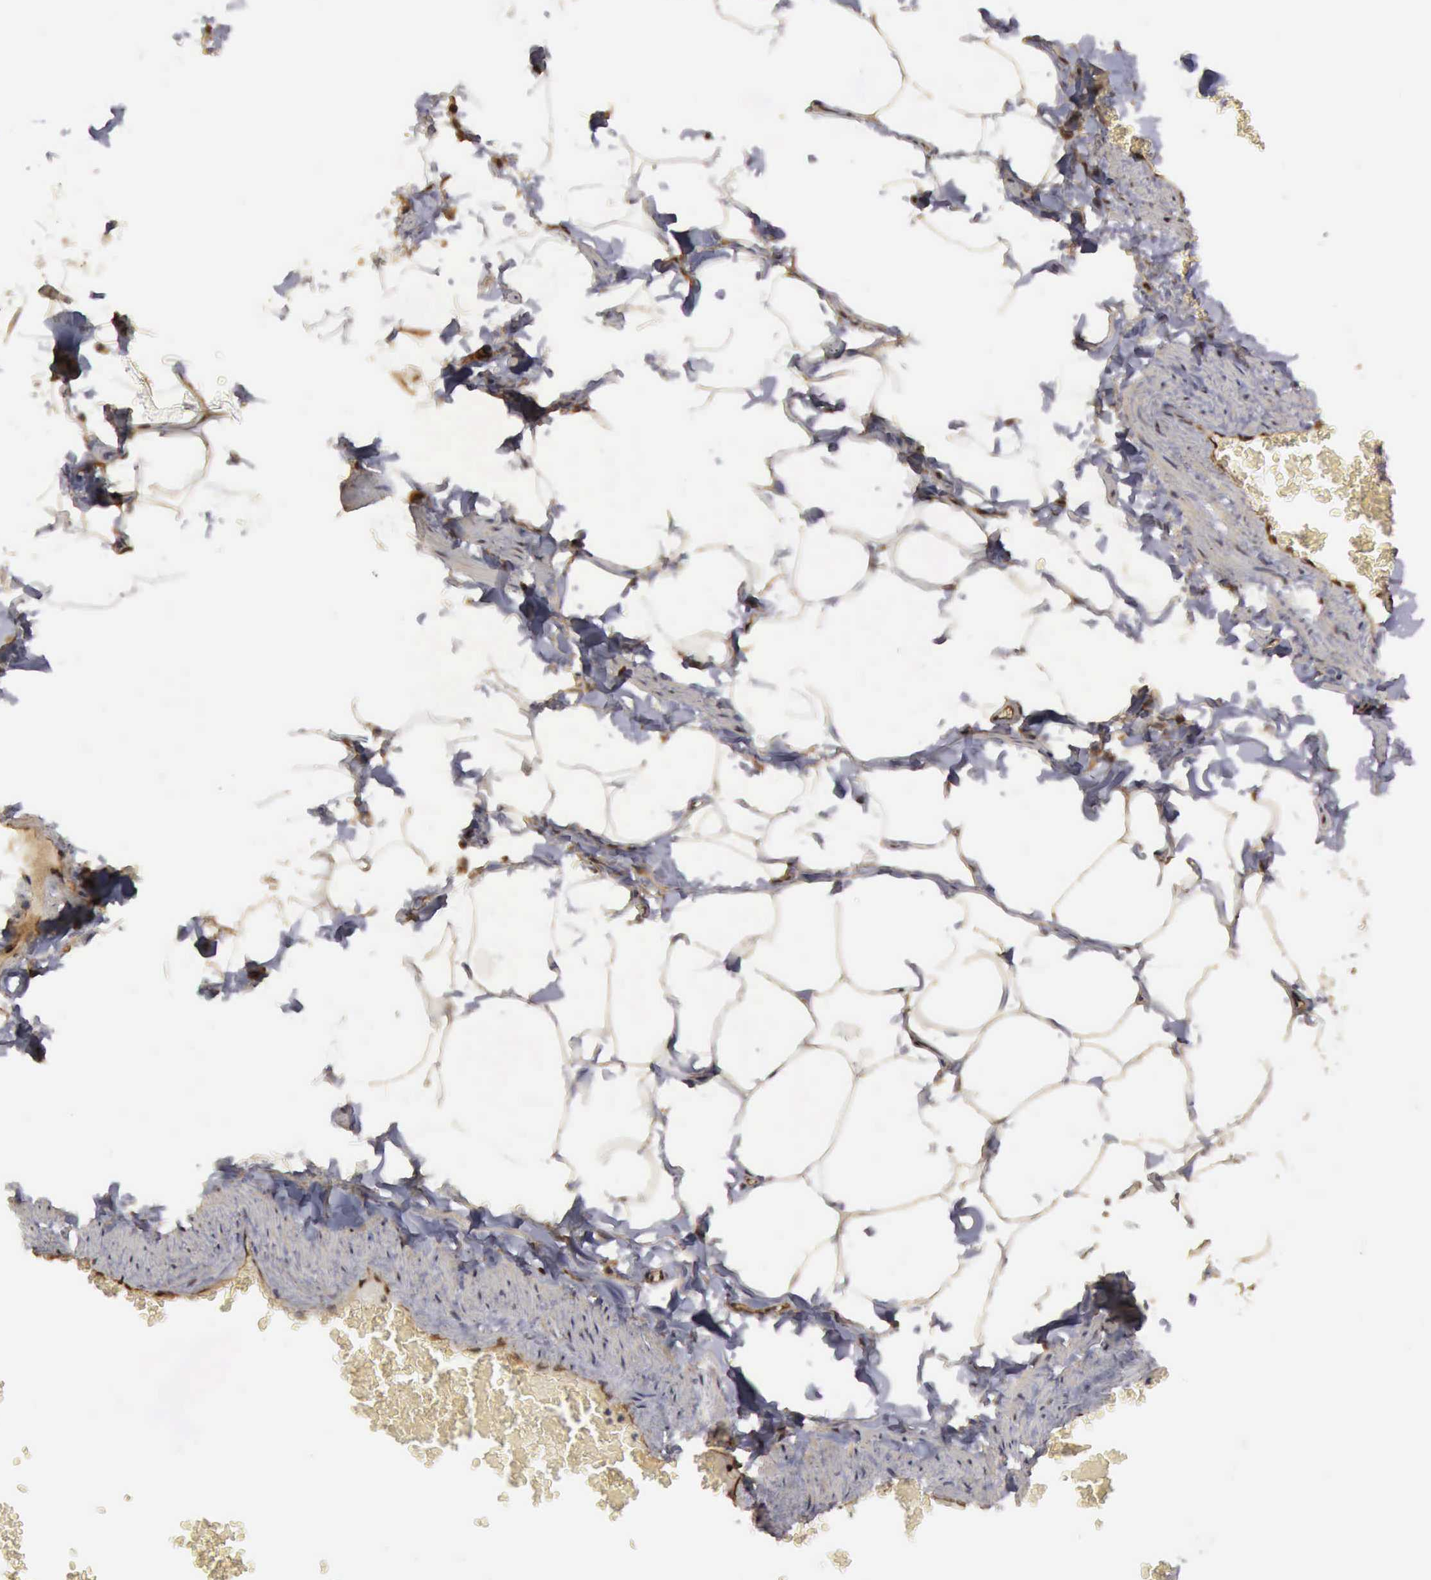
{"staining": {"intensity": "moderate", "quantity": ">75%", "location": "cytoplasmic/membranous"}, "tissue": "adipose tissue", "cell_type": "Adipocytes", "image_type": "normal", "snomed": [{"axis": "morphology", "description": "Normal tissue, NOS"}, {"axis": "topography", "description": "Vascular tissue"}], "caption": "Immunohistochemical staining of unremarkable human adipose tissue exhibits >75% levels of moderate cytoplasmic/membranous protein expression in approximately >75% of adipocytes. The staining was performed using DAB to visualize the protein expression in brown, while the nuclei were stained in blue with hematoxylin (Magnification: 20x).", "gene": "BMX", "patient": {"sex": "male", "age": 41}}